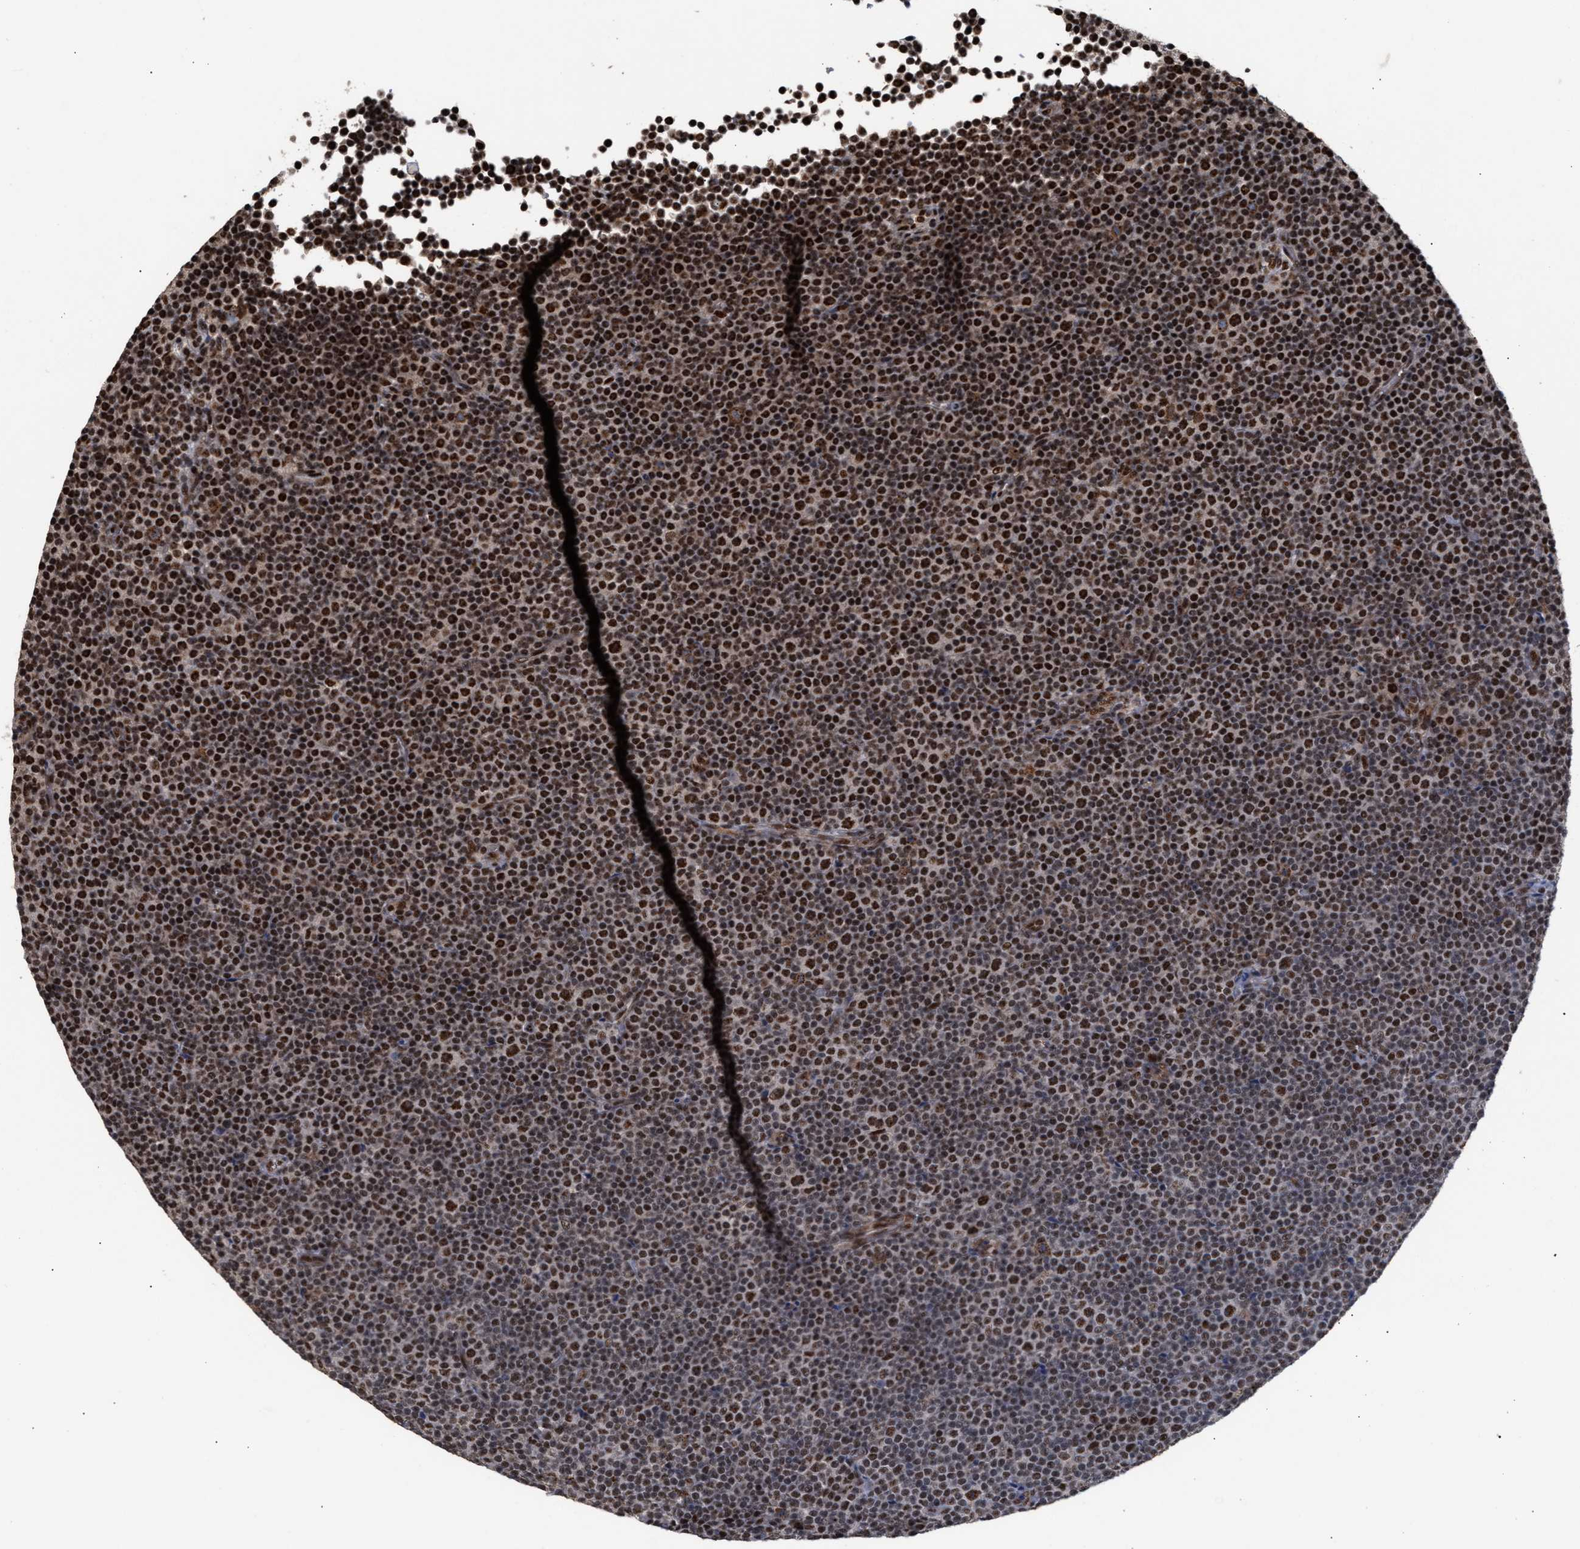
{"staining": {"intensity": "strong", "quantity": ">75%", "location": "cytoplasmic/membranous,nuclear"}, "tissue": "lymphoma", "cell_type": "Tumor cells", "image_type": "cancer", "snomed": [{"axis": "morphology", "description": "Malignant lymphoma, non-Hodgkin's type, Low grade"}, {"axis": "topography", "description": "Lymph node"}], "caption": "Tumor cells show high levels of strong cytoplasmic/membranous and nuclear expression in about >75% of cells in lymphoma.", "gene": "EIF4A3", "patient": {"sex": "female", "age": 67}}